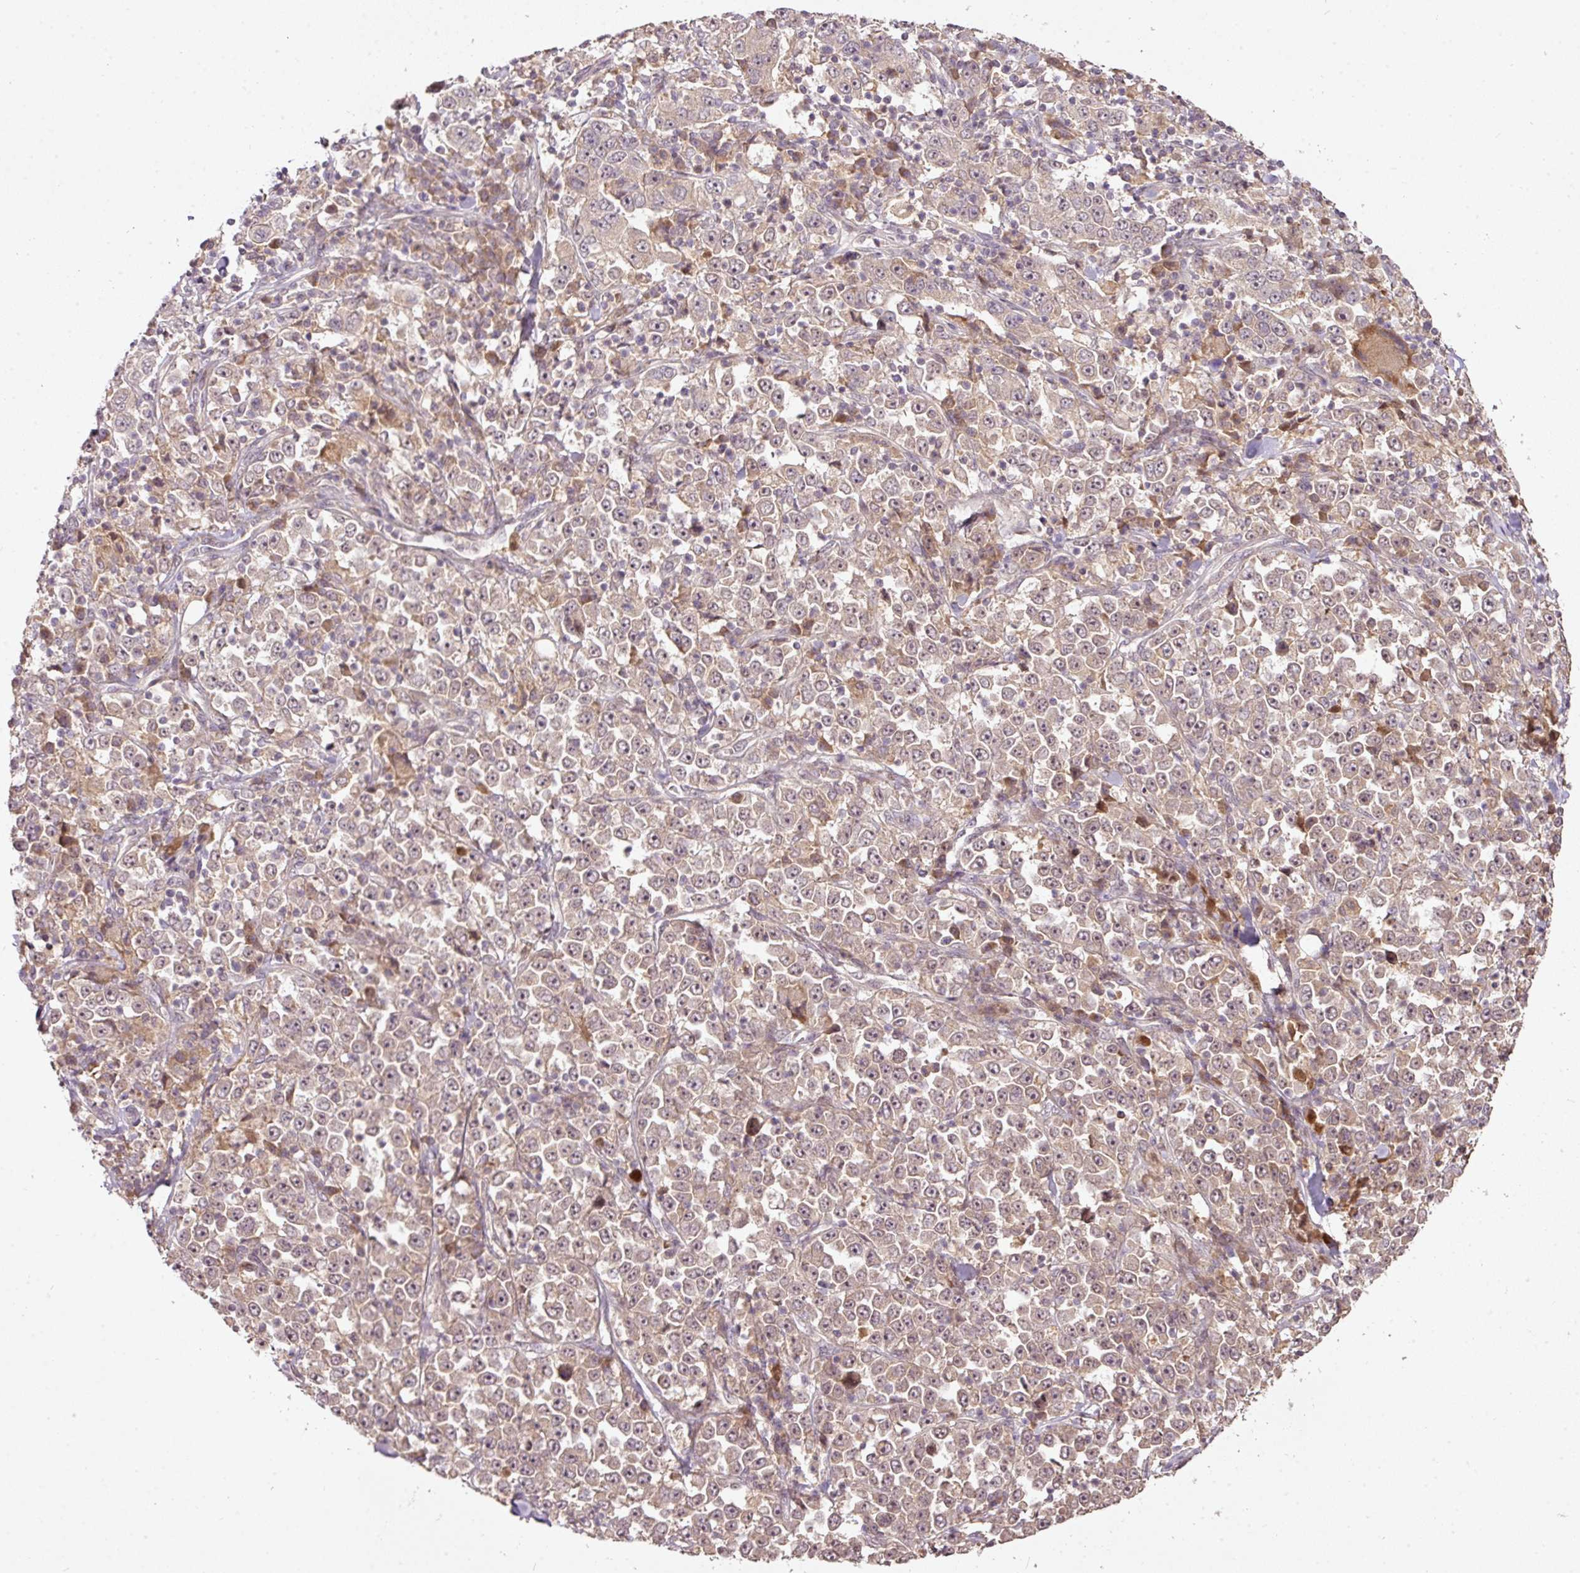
{"staining": {"intensity": "weak", "quantity": ">75%", "location": "cytoplasmic/membranous,nuclear"}, "tissue": "stomach cancer", "cell_type": "Tumor cells", "image_type": "cancer", "snomed": [{"axis": "morphology", "description": "Normal tissue, NOS"}, {"axis": "morphology", "description": "Adenocarcinoma, NOS"}, {"axis": "topography", "description": "Stomach, upper"}, {"axis": "topography", "description": "Stomach"}], "caption": "The image demonstrates staining of stomach cancer (adenocarcinoma), revealing weak cytoplasmic/membranous and nuclear protein staining (brown color) within tumor cells.", "gene": "PCDHB1", "patient": {"sex": "male", "age": 59}}